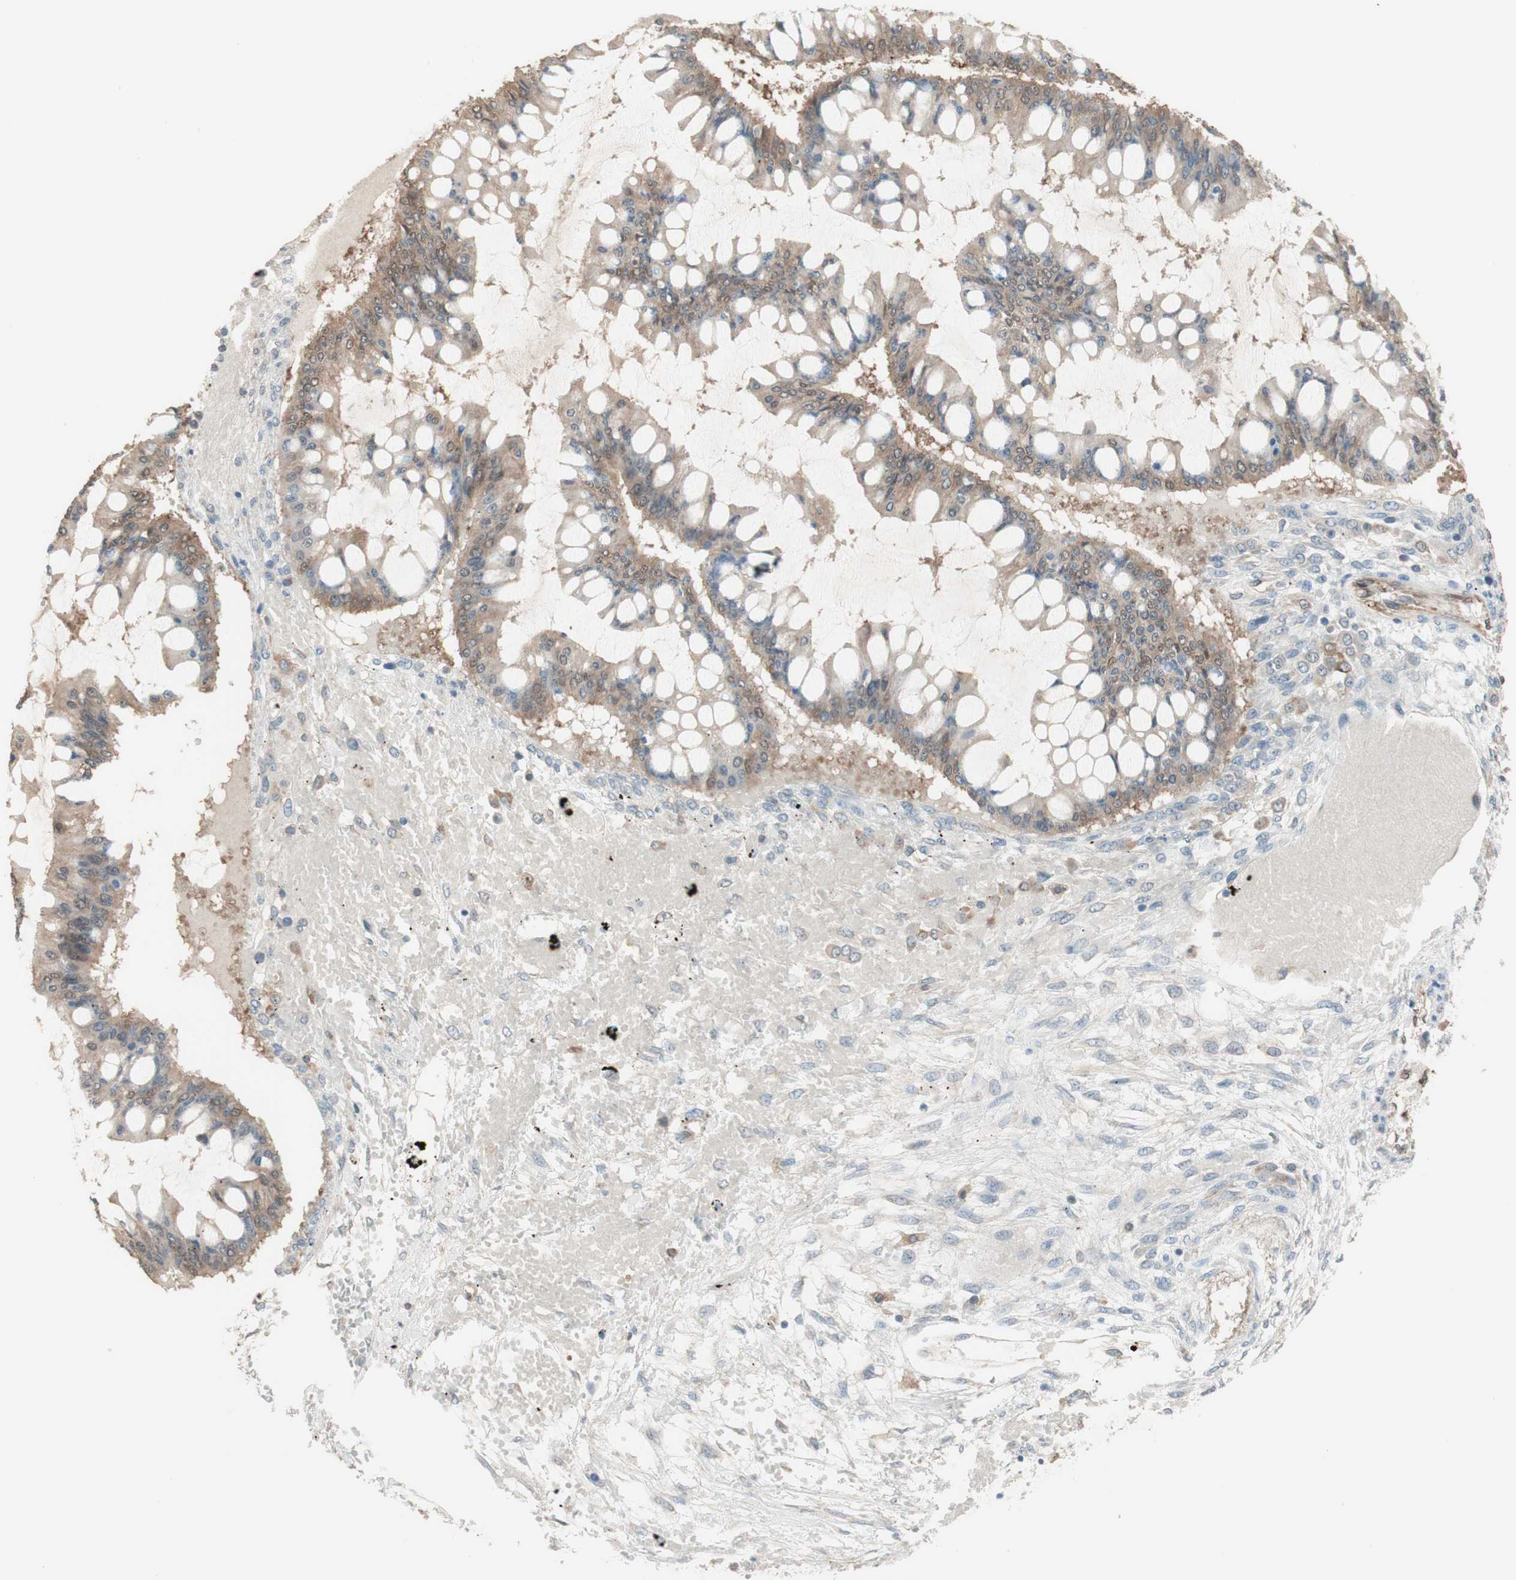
{"staining": {"intensity": "weak", "quantity": ">75%", "location": "cytoplasmic/membranous"}, "tissue": "ovarian cancer", "cell_type": "Tumor cells", "image_type": "cancer", "snomed": [{"axis": "morphology", "description": "Cystadenocarcinoma, mucinous, NOS"}, {"axis": "topography", "description": "Ovary"}], "caption": "Immunohistochemical staining of ovarian mucinous cystadenocarcinoma reveals low levels of weak cytoplasmic/membranous staining in about >75% of tumor cells.", "gene": "COMT", "patient": {"sex": "female", "age": 73}}